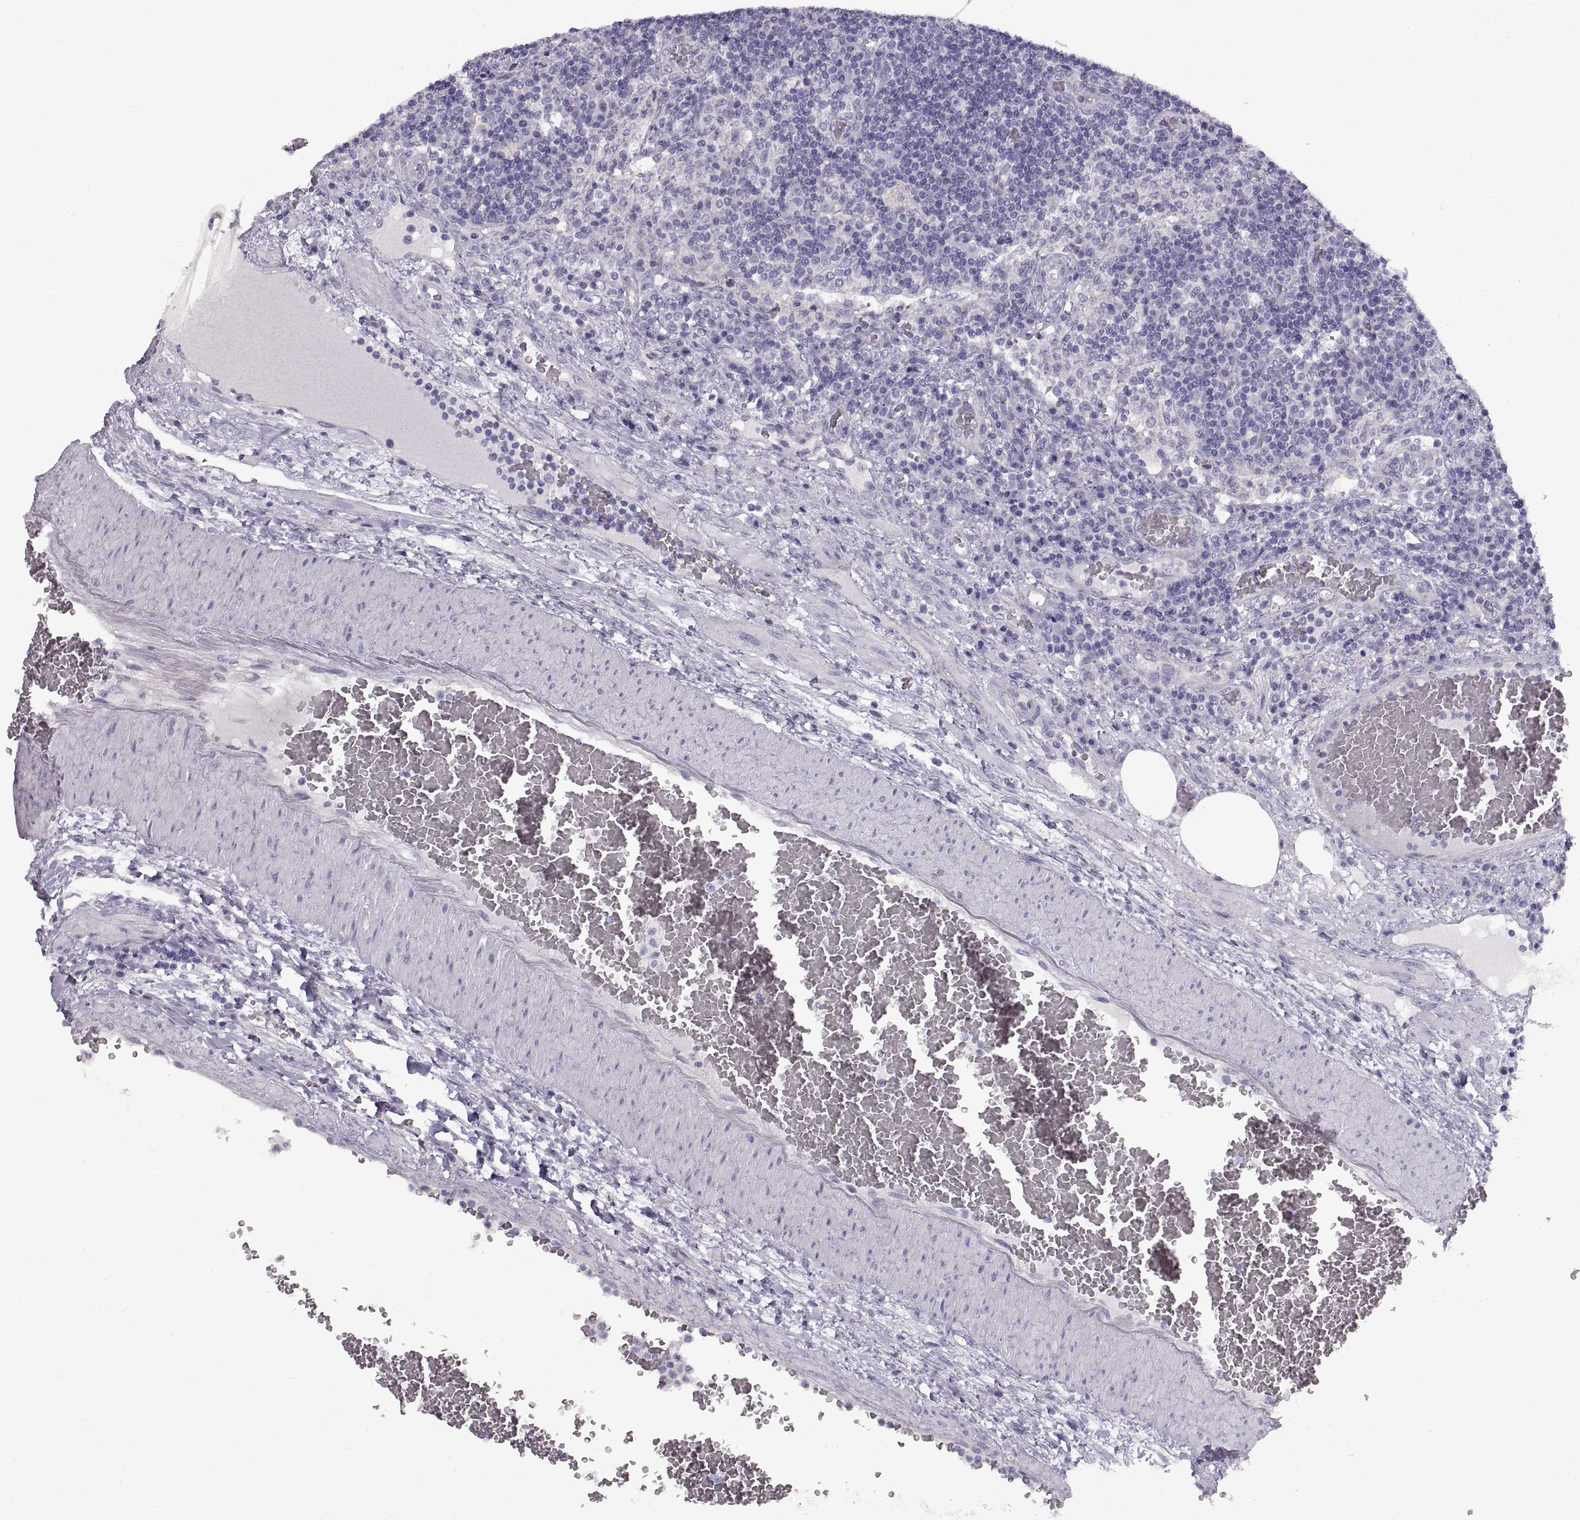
{"staining": {"intensity": "negative", "quantity": "none", "location": "none"}, "tissue": "lymph node", "cell_type": "Germinal center cells", "image_type": "normal", "snomed": [{"axis": "morphology", "description": "Normal tissue, NOS"}, {"axis": "topography", "description": "Lymph node"}], "caption": "Immunohistochemistry micrograph of normal lymph node: lymph node stained with DAB exhibits no significant protein positivity in germinal center cells.", "gene": "CRYBB3", "patient": {"sex": "male", "age": 63}}